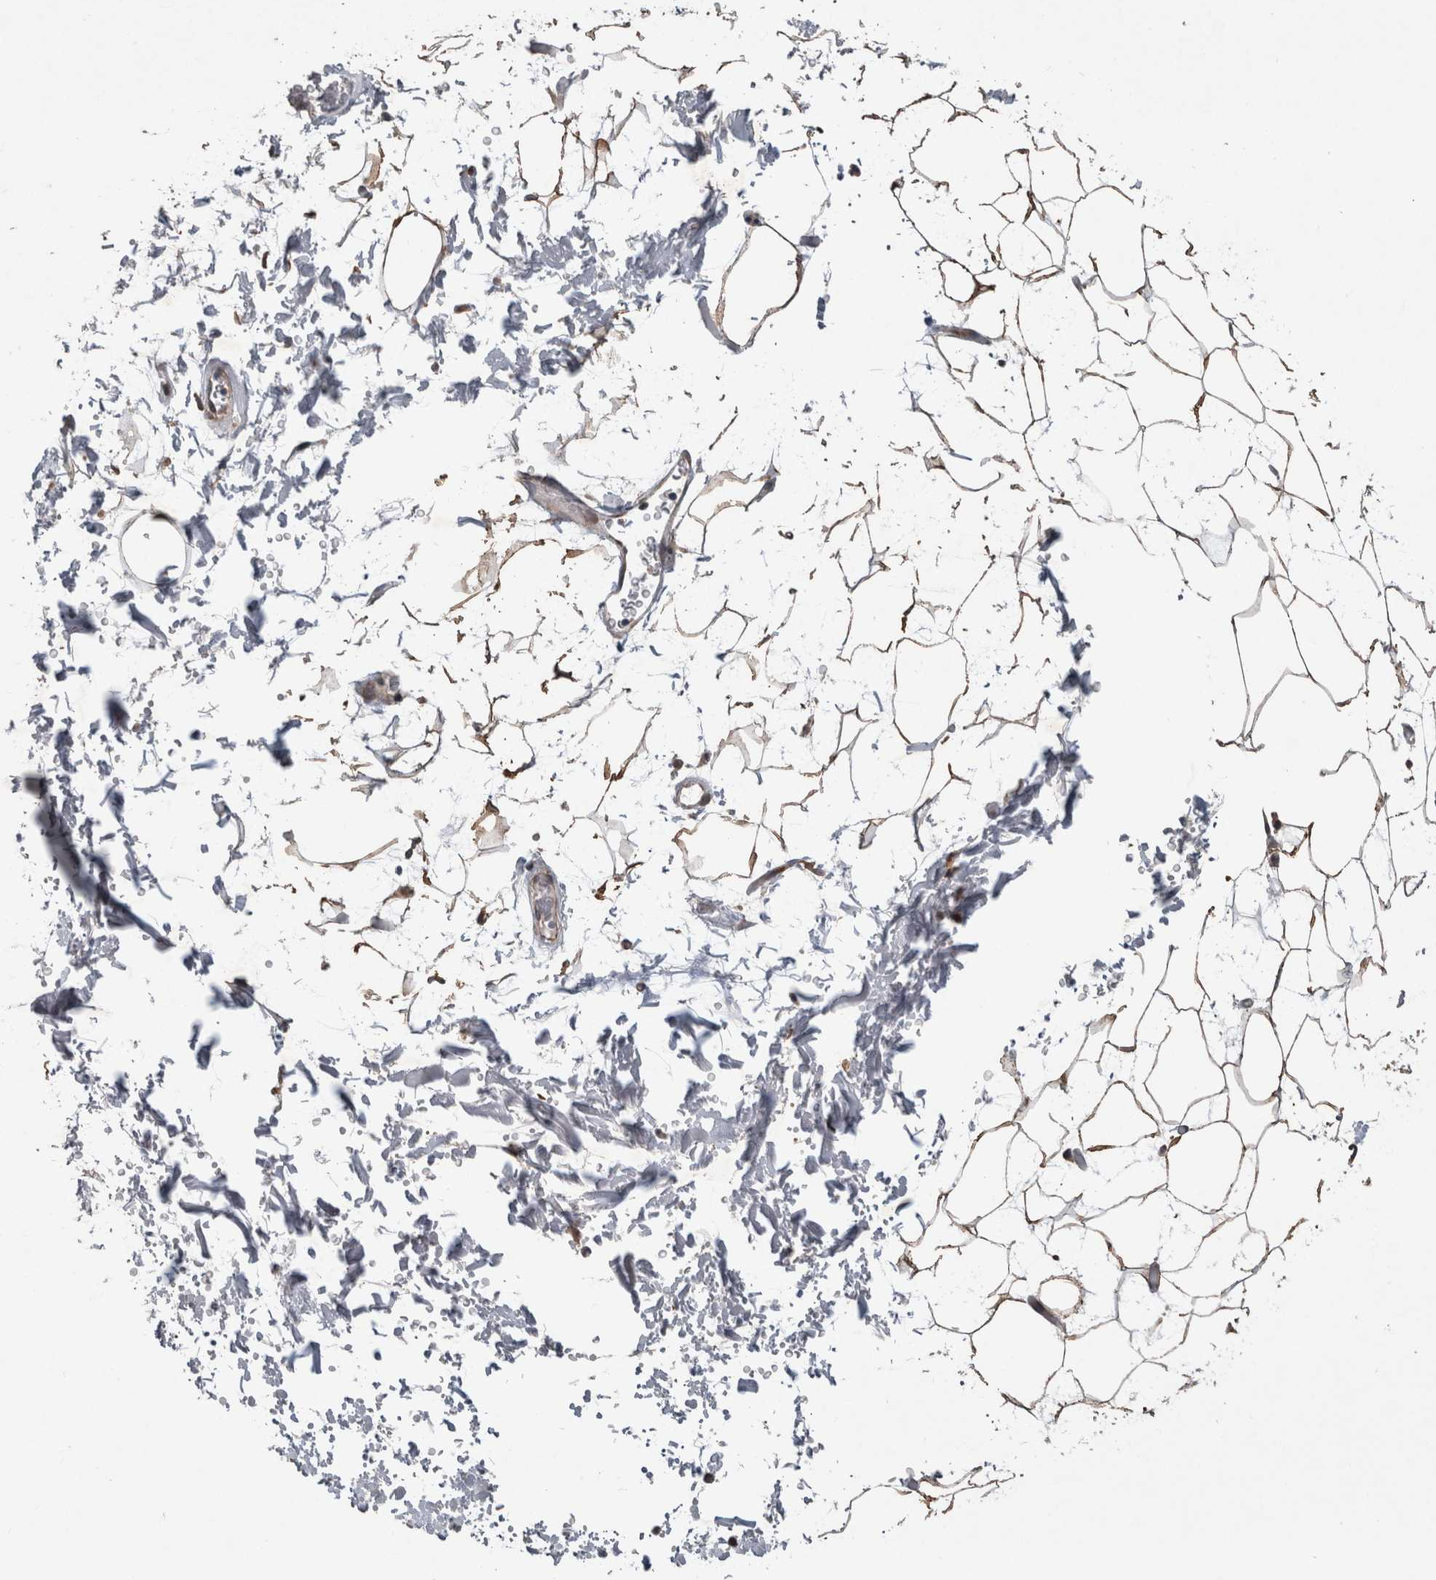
{"staining": {"intensity": "moderate", "quantity": "25%-75%", "location": "cytoplasmic/membranous"}, "tissue": "adipose tissue", "cell_type": "Adipocytes", "image_type": "normal", "snomed": [{"axis": "morphology", "description": "Normal tissue, NOS"}, {"axis": "topography", "description": "Soft tissue"}], "caption": "Protein expression analysis of unremarkable human adipose tissue reveals moderate cytoplasmic/membranous expression in about 25%-75% of adipocytes.", "gene": "GIMAP6", "patient": {"sex": "male", "age": 72}}